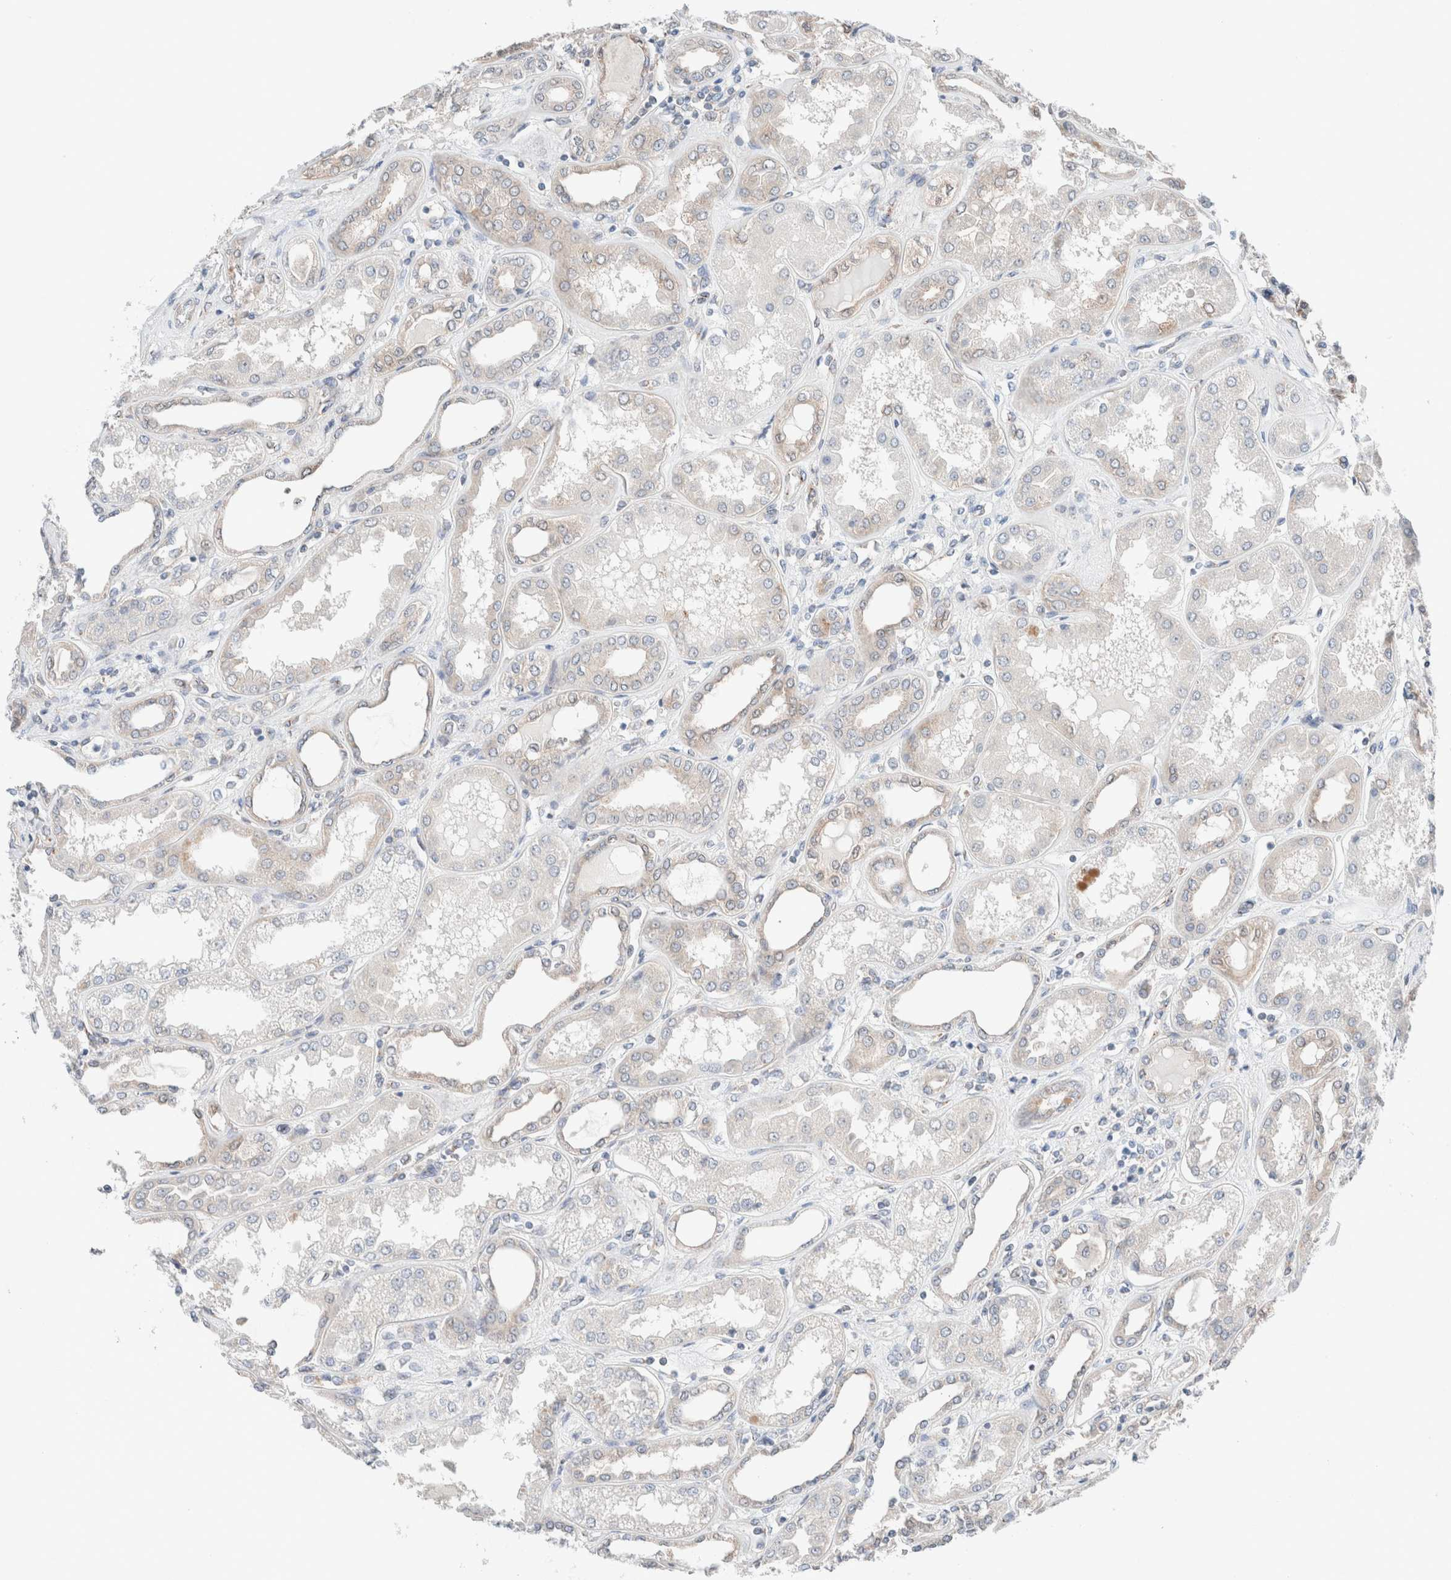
{"staining": {"intensity": "weak", "quantity": "25%-75%", "location": "cytoplasmic/membranous"}, "tissue": "kidney", "cell_type": "Cells in glomeruli", "image_type": "normal", "snomed": [{"axis": "morphology", "description": "Normal tissue, NOS"}, {"axis": "topography", "description": "Kidney"}], "caption": "Brown immunohistochemical staining in unremarkable kidney demonstrates weak cytoplasmic/membranous positivity in about 25%-75% of cells in glomeruli. Nuclei are stained in blue.", "gene": "CASC3", "patient": {"sex": "female", "age": 56}}